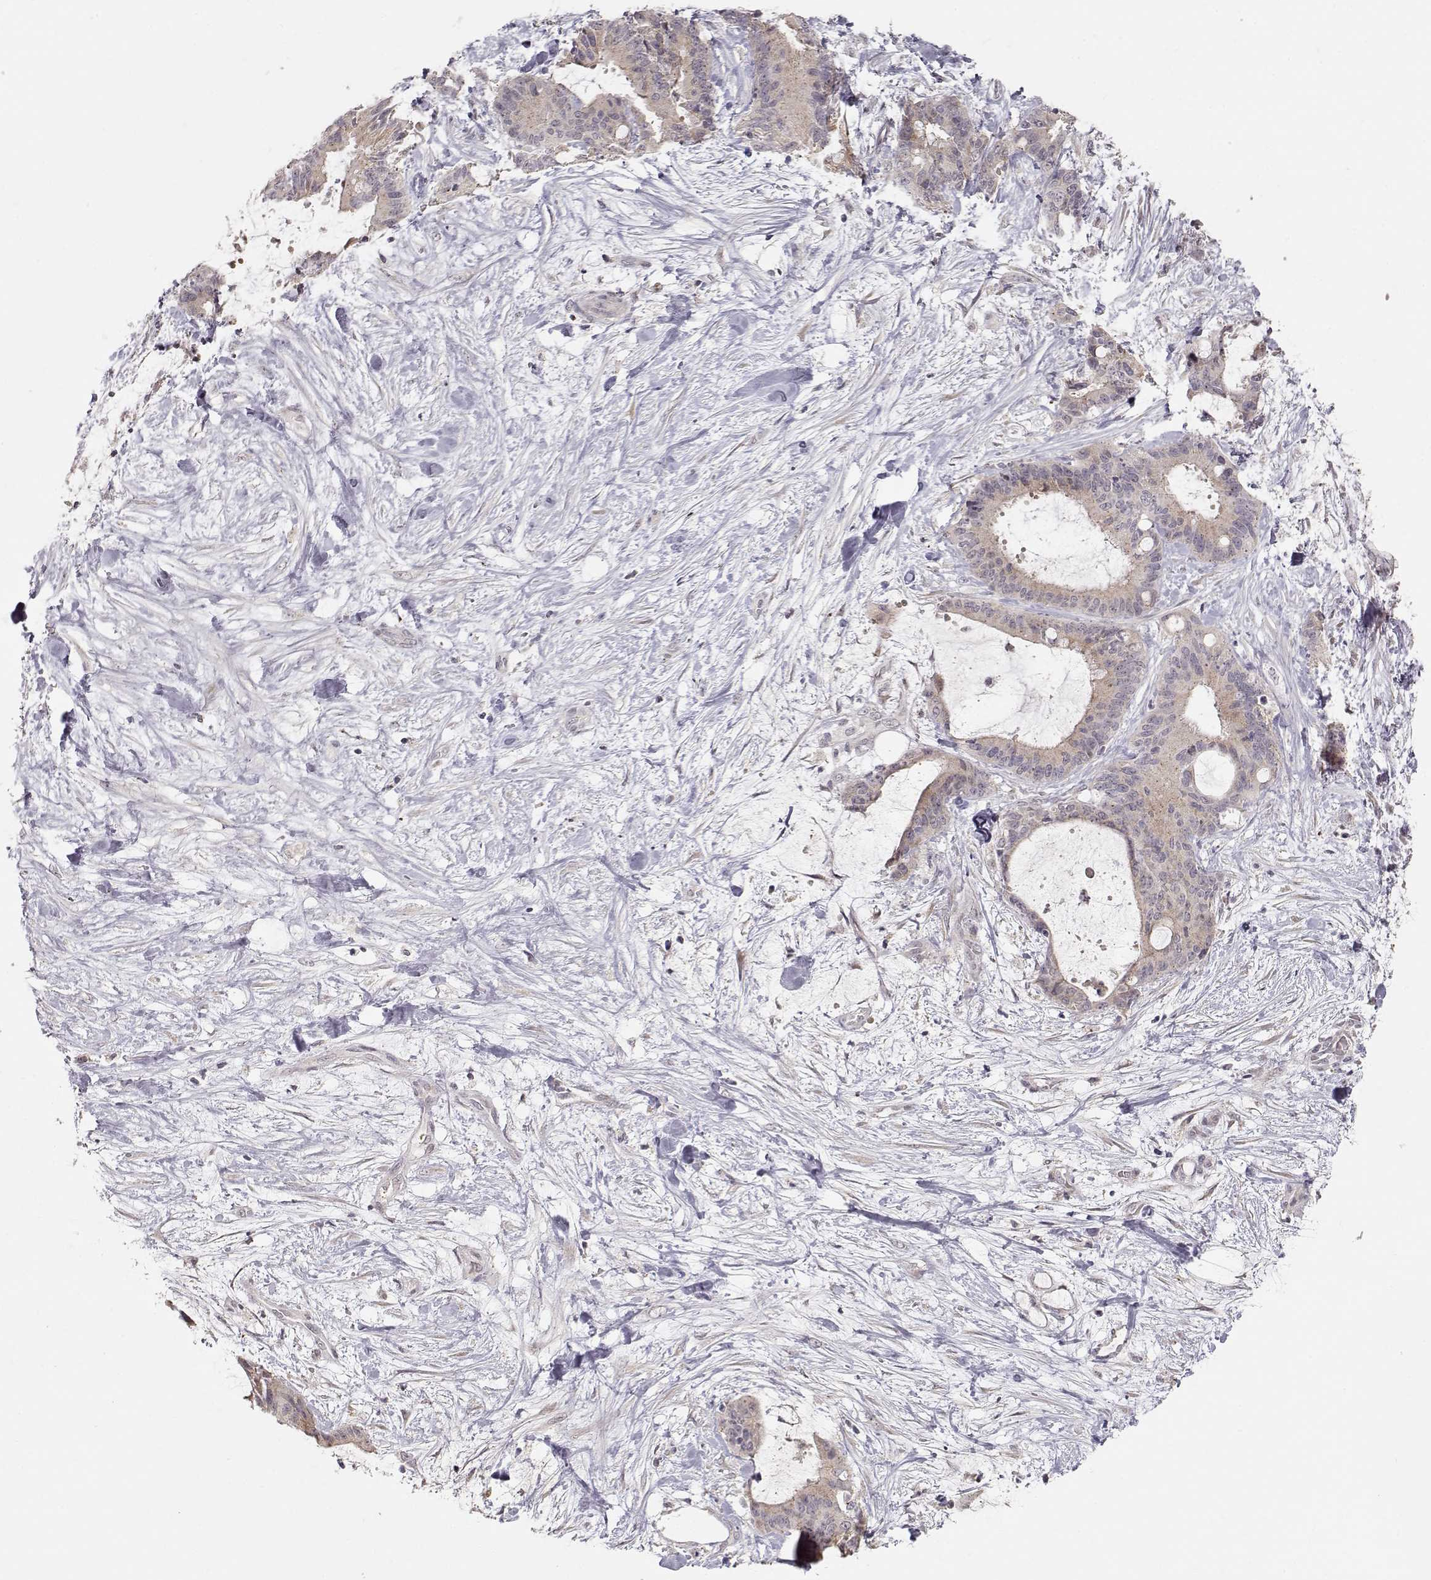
{"staining": {"intensity": "weak", "quantity": ">75%", "location": "cytoplasmic/membranous"}, "tissue": "liver cancer", "cell_type": "Tumor cells", "image_type": "cancer", "snomed": [{"axis": "morphology", "description": "Cholangiocarcinoma"}, {"axis": "topography", "description": "Liver"}], "caption": "This image exhibits IHC staining of human cholangiocarcinoma (liver), with low weak cytoplasmic/membranous expression in approximately >75% of tumor cells.", "gene": "PNMT", "patient": {"sex": "female", "age": 73}}